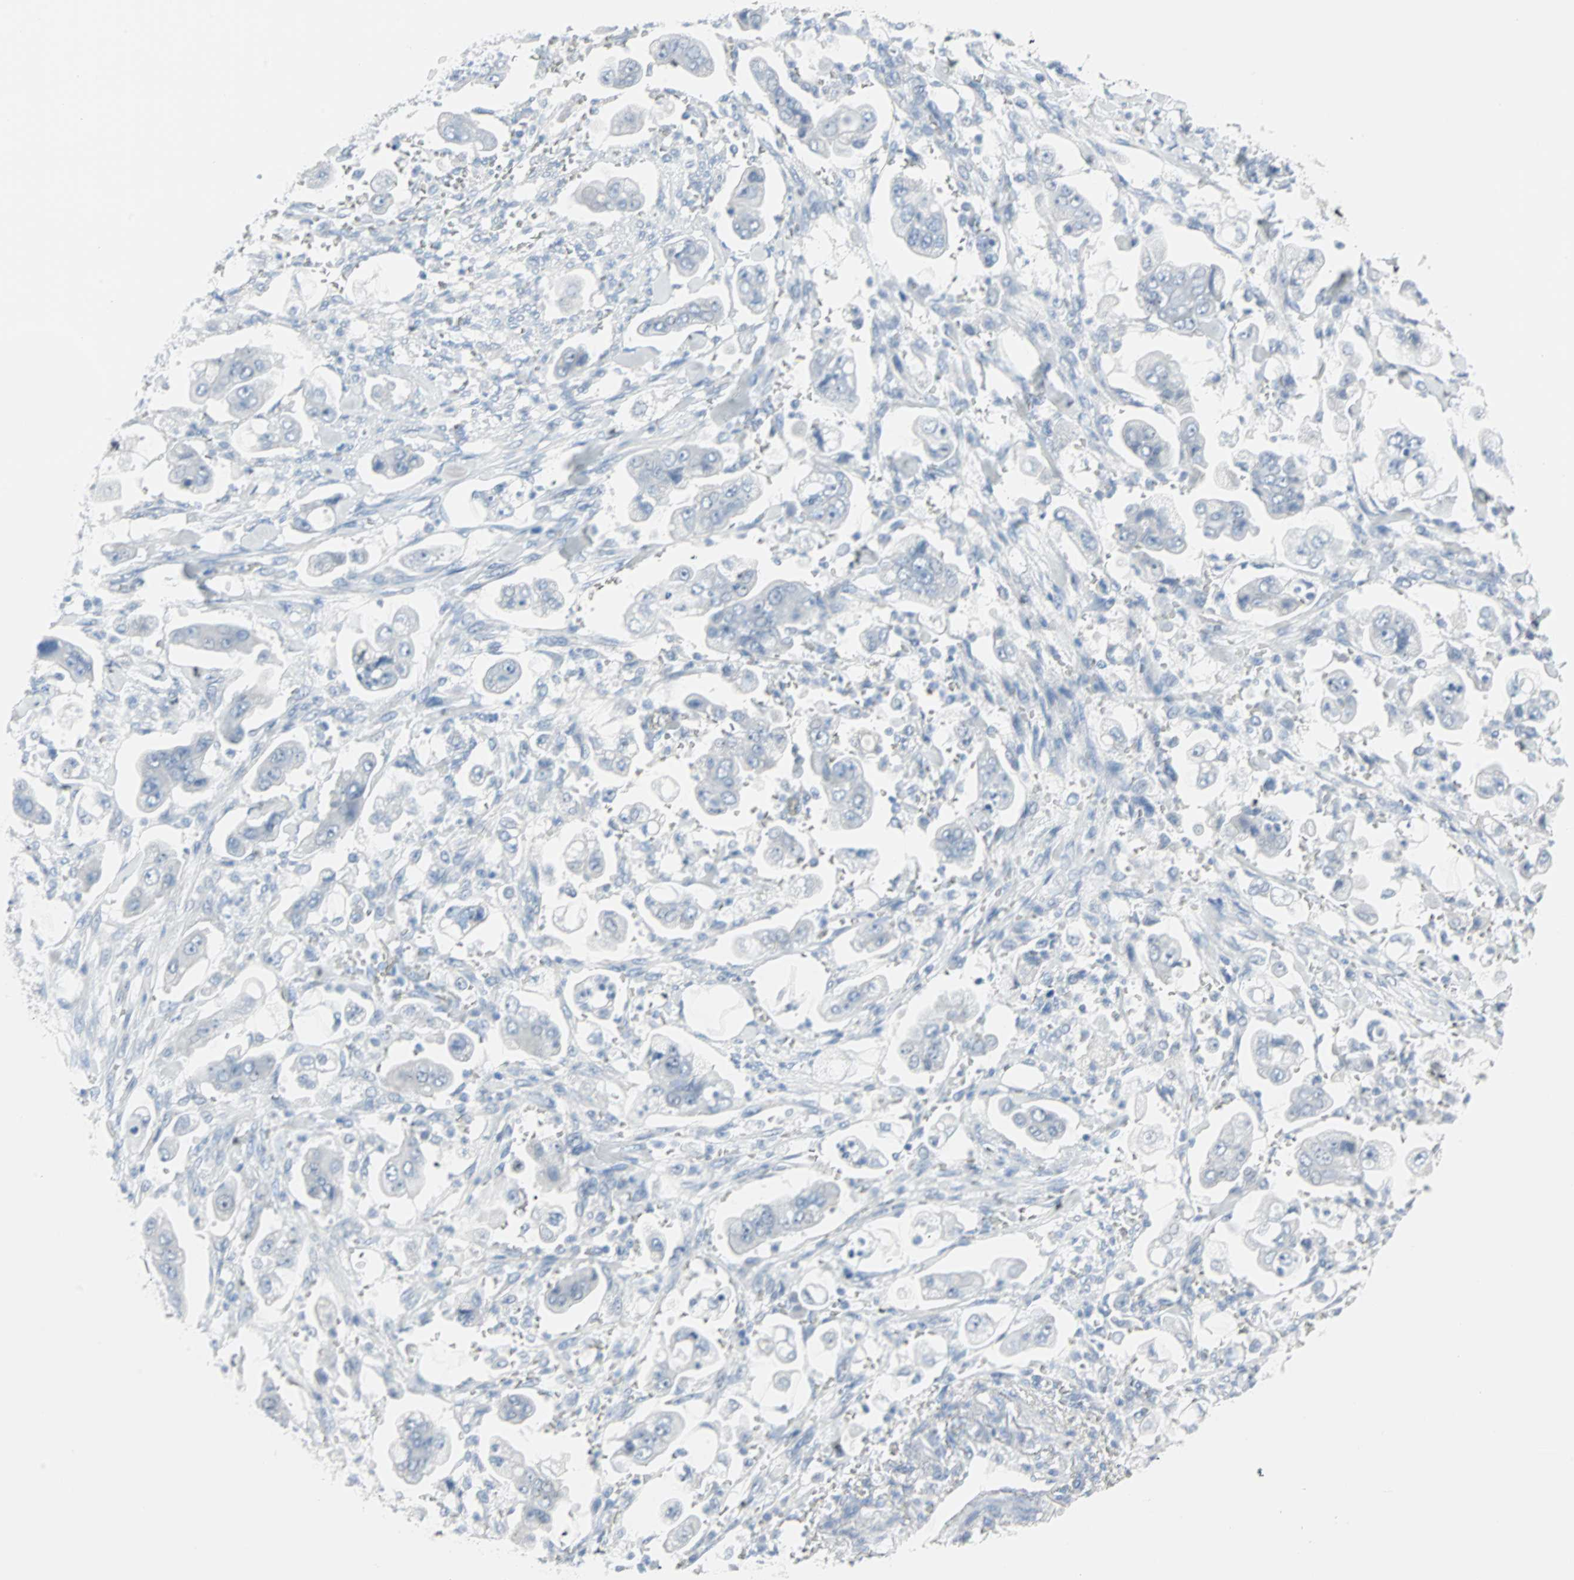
{"staining": {"intensity": "negative", "quantity": "none", "location": "none"}, "tissue": "stomach cancer", "cell_type": "Tumor cells", "image_type": "cancer", "snomed": [{"axis": "morphology", "description": "Adenocarcinoma, NOS"}, {"axis": "topography", "description": "Stomach"}], "caption": "Photomicrograph shows no protein positivity in tumor cells of adenocarcinoma (stomach) tissue.", "gene": "STX1A", "patient": {"sex": "male", "age": 62}}